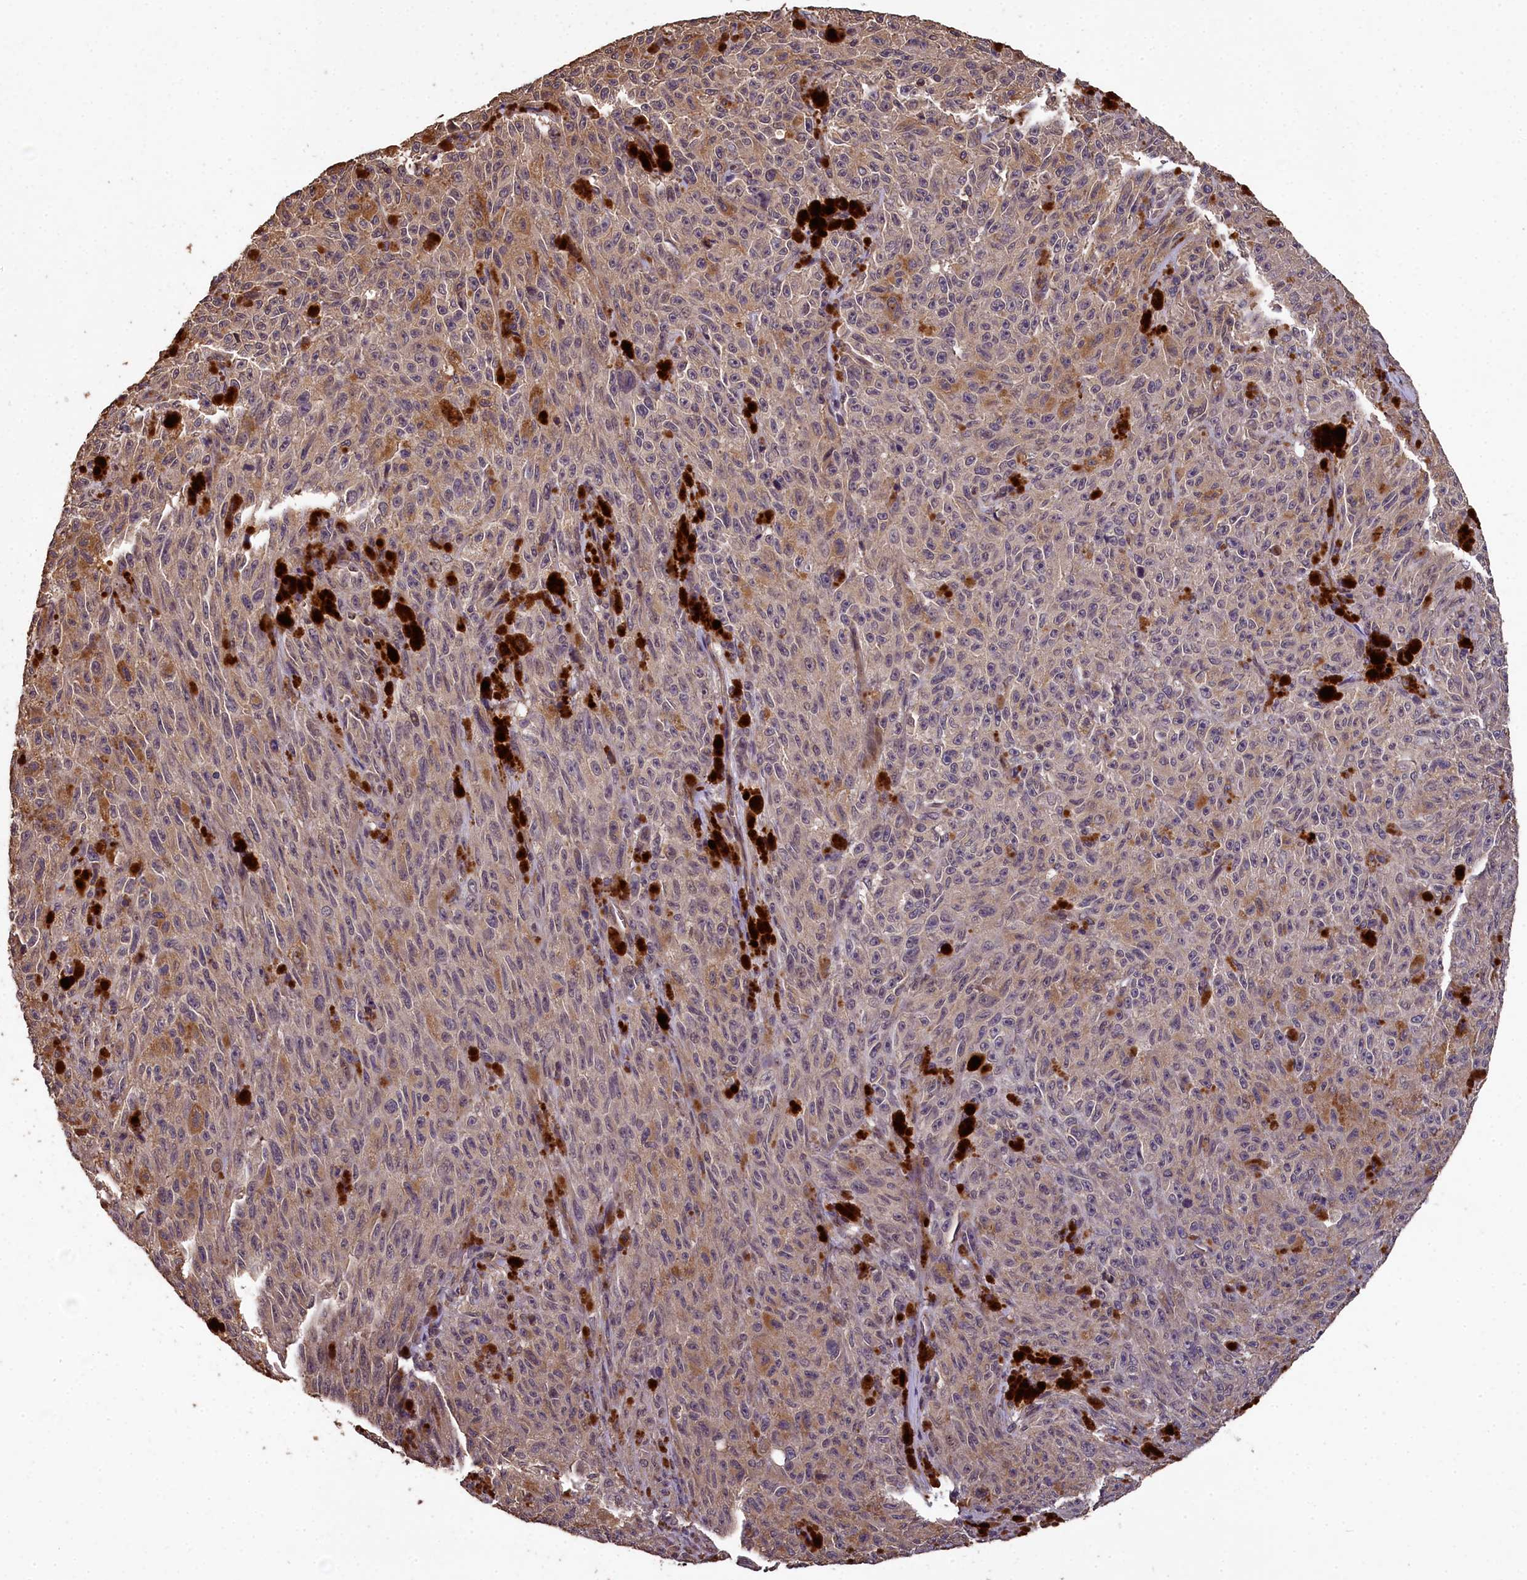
{"staining": {"intensity": "weak", "quantity": "25%-75%", "location": "nuclear"}, "tissue": "melanoma", "cell_type": "Tumor cells", "image_type": "cancer", "snomed": [{"axis": "morphology", "description": "Malignant melanoma, NOS"}, {"axis": "topography", "description": "Skin"}], "caption": "Malignant melanoma was stained to show a protein in brown. There is low levels of weak nuclear positivity in about 25%-75% of tumor cells.", "gene": "CHD9", "patient": {"sex": "female", "age": 82}}